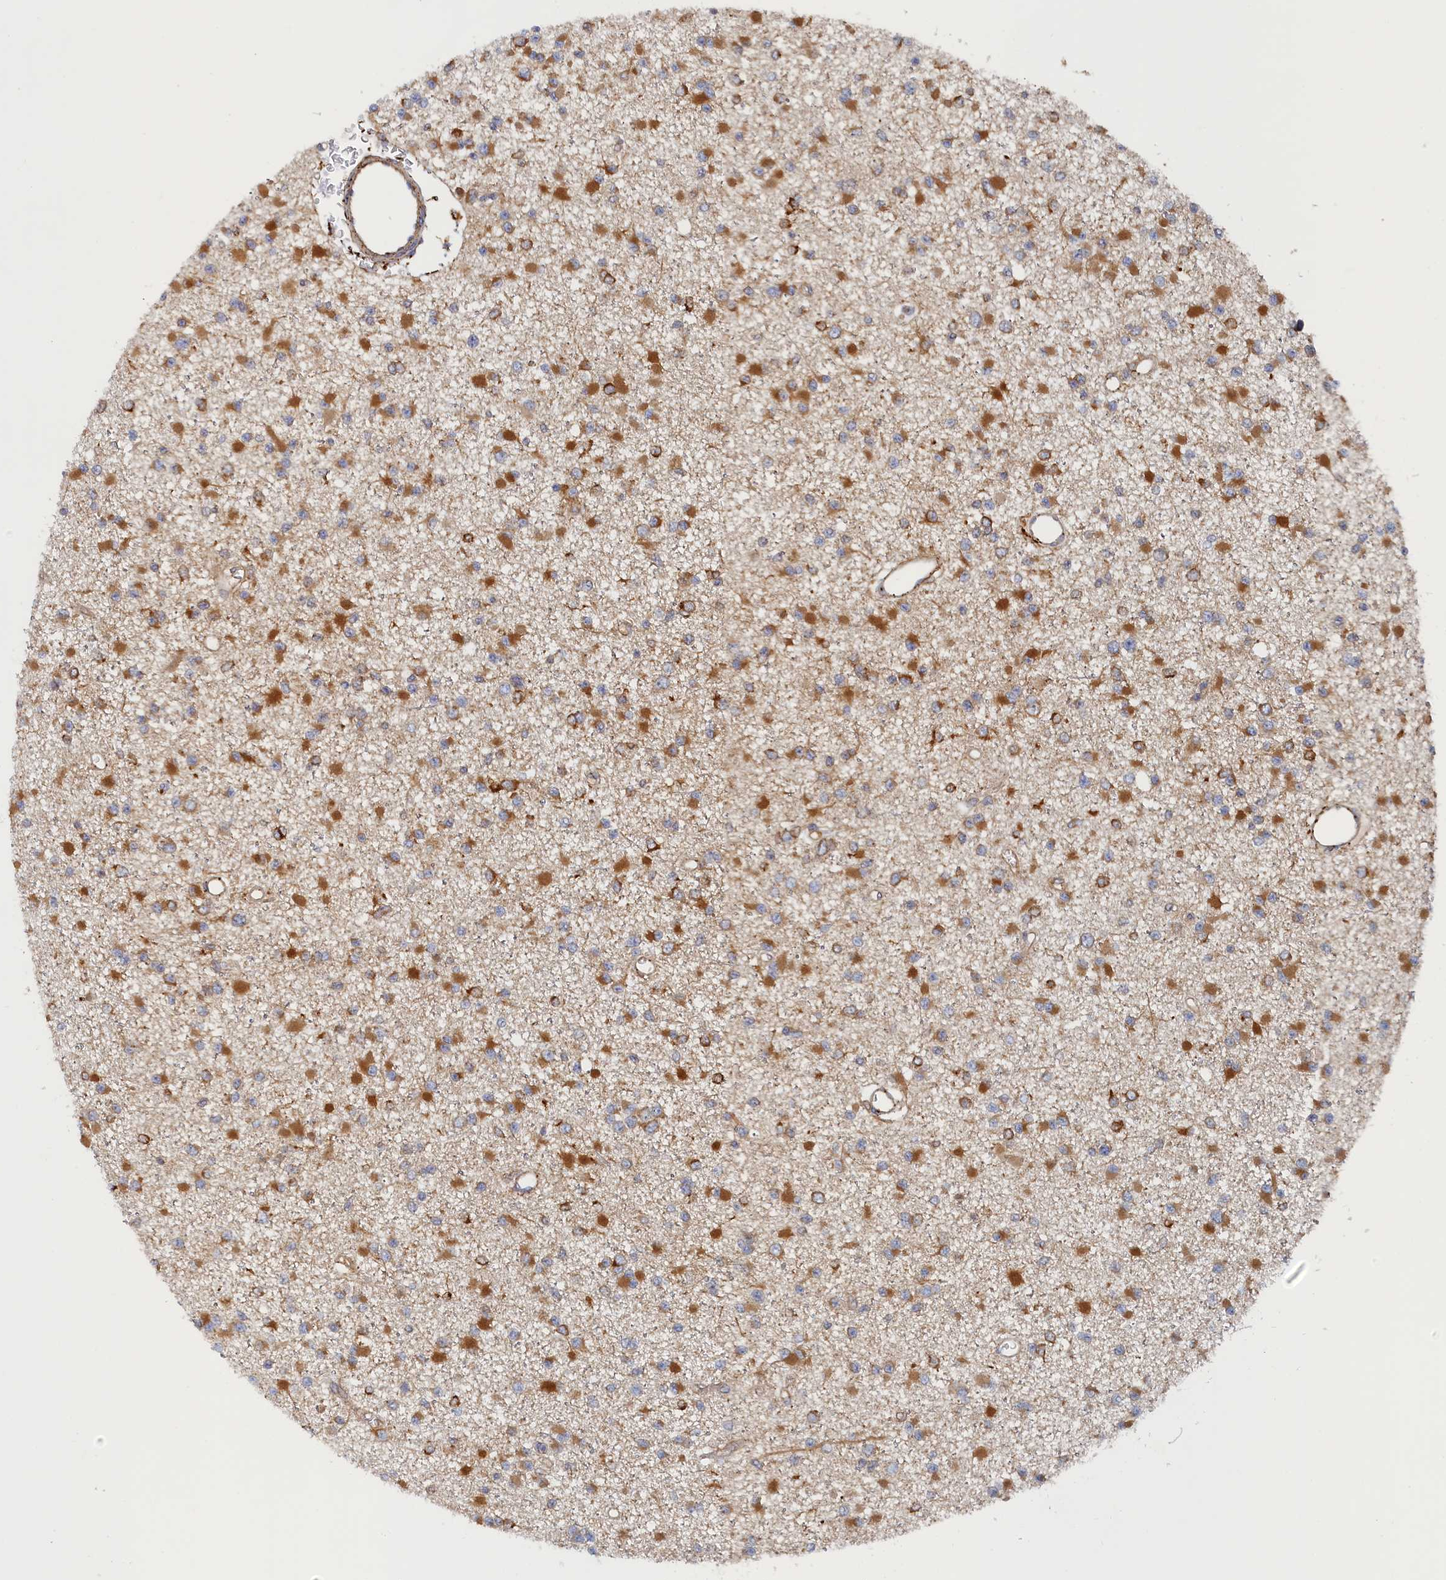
{"staining": {"intensity": "moderate", "quantity": ">75%", "location": "cytoplasmic/membranous"}, "tissue": "glioma", "cell_type": "Tumor cells", "image_type": "cancer", "snomed": [{"axis": "morphology", "description": "Glioma, malignant, Low grade"}, {"axis": "topography", "description": "Brain"}], "caption": "Immunohistochemistry (IHC) histopathology image of neoplastic tissue: glioma stained using immunohistochemistry (IHC) displays medium levels of moderate protein expression localized specifically in the cytoplasmic/membranous of tumor cells, appearing as a cytoplasmic/membranous brown color.", "gene": "TMEM196", "patient": {"sex": "female", "age": 22}}